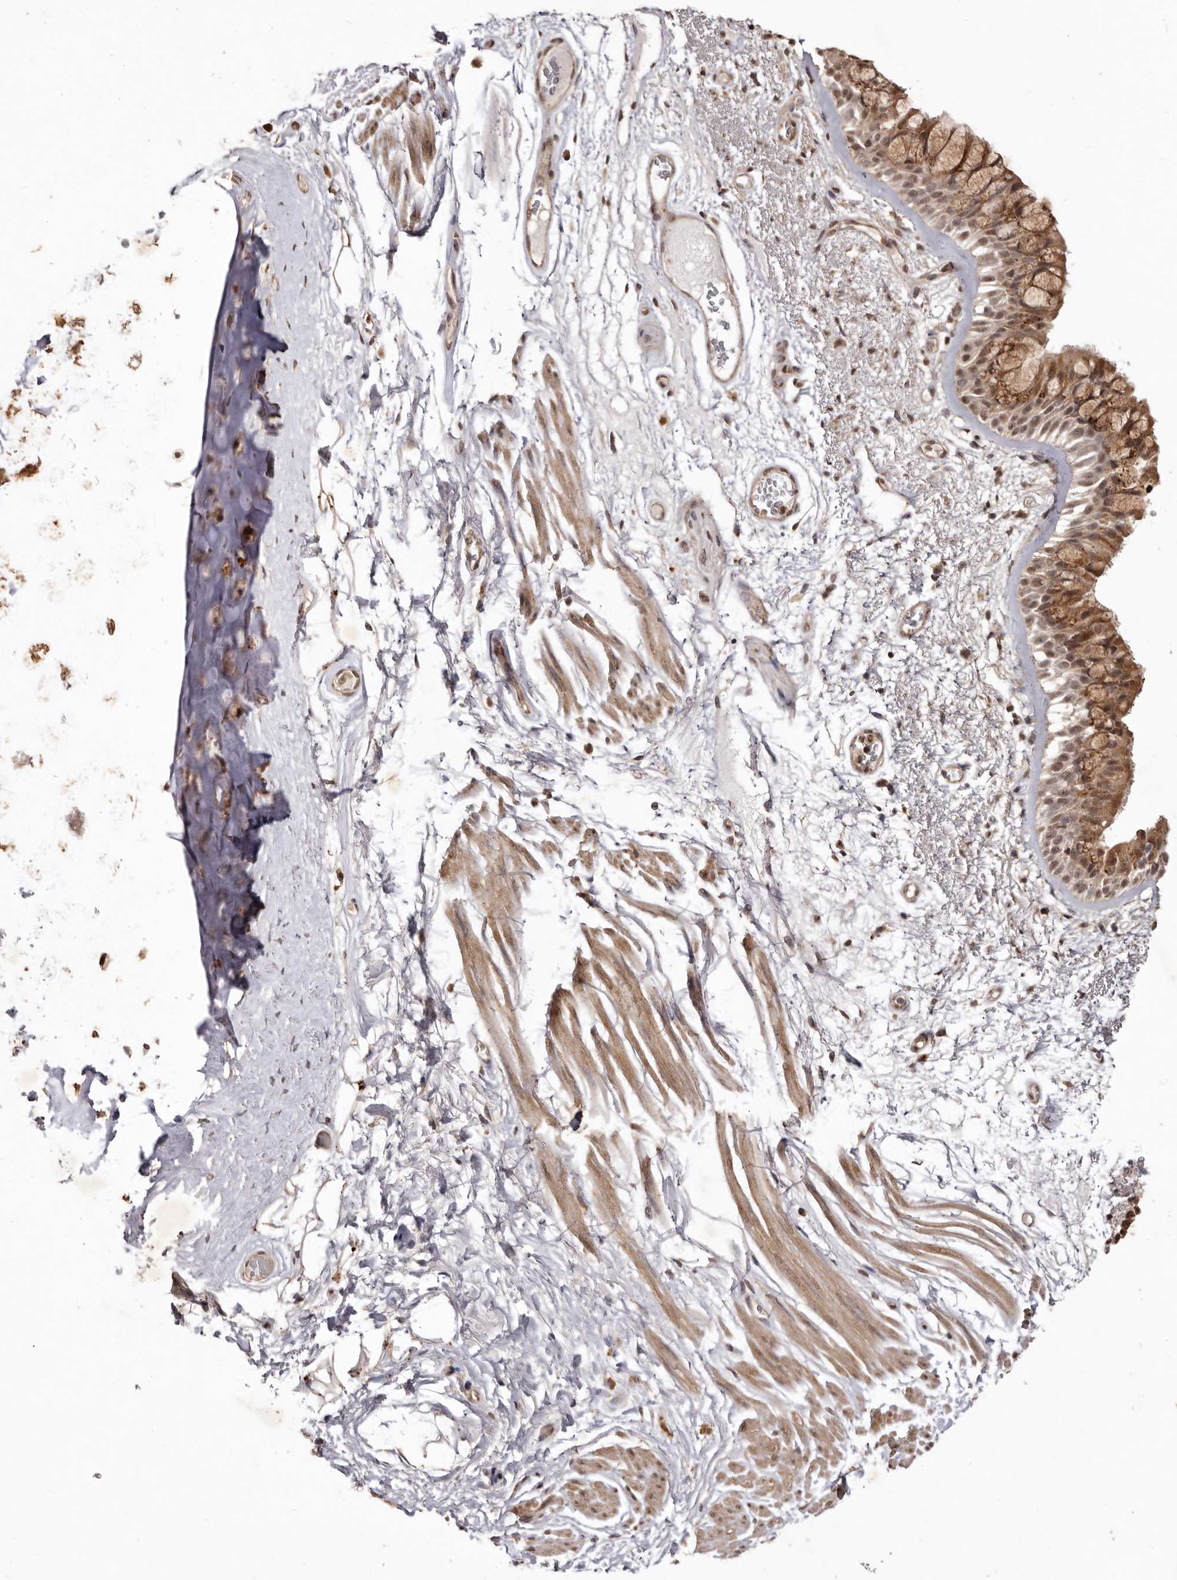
{"staining": {"intensity": "moderate", "quantity": "25%-75%", "location": "cytoplasmic/membranous,nuclear"}, "tissue": "bronchus", "cell_type": "Respiratory epithelial cells", "image_type": "normal", "snomed": [{"axis": "morphology", "description": "Normal tissue, NOS"}, {"axis": "morphology", "description": "Squamous cell carcinoma, NOS"}, {"axis": "topography", "description": "Lymph node"}, {"axis": "topography", "description": "Bronchus"}, {"axis": "topography", "description": "Lung"}], "caption": "Immunohistochemical staining of unremarkable human bronchus displays medium levels of moderate cytoplasmic/membranous,nuclear staining in about 25%-75% of respiratory epithelial cells.", "gene": "NOTCH1", "patient": {"sex": "male", "age": 66}}